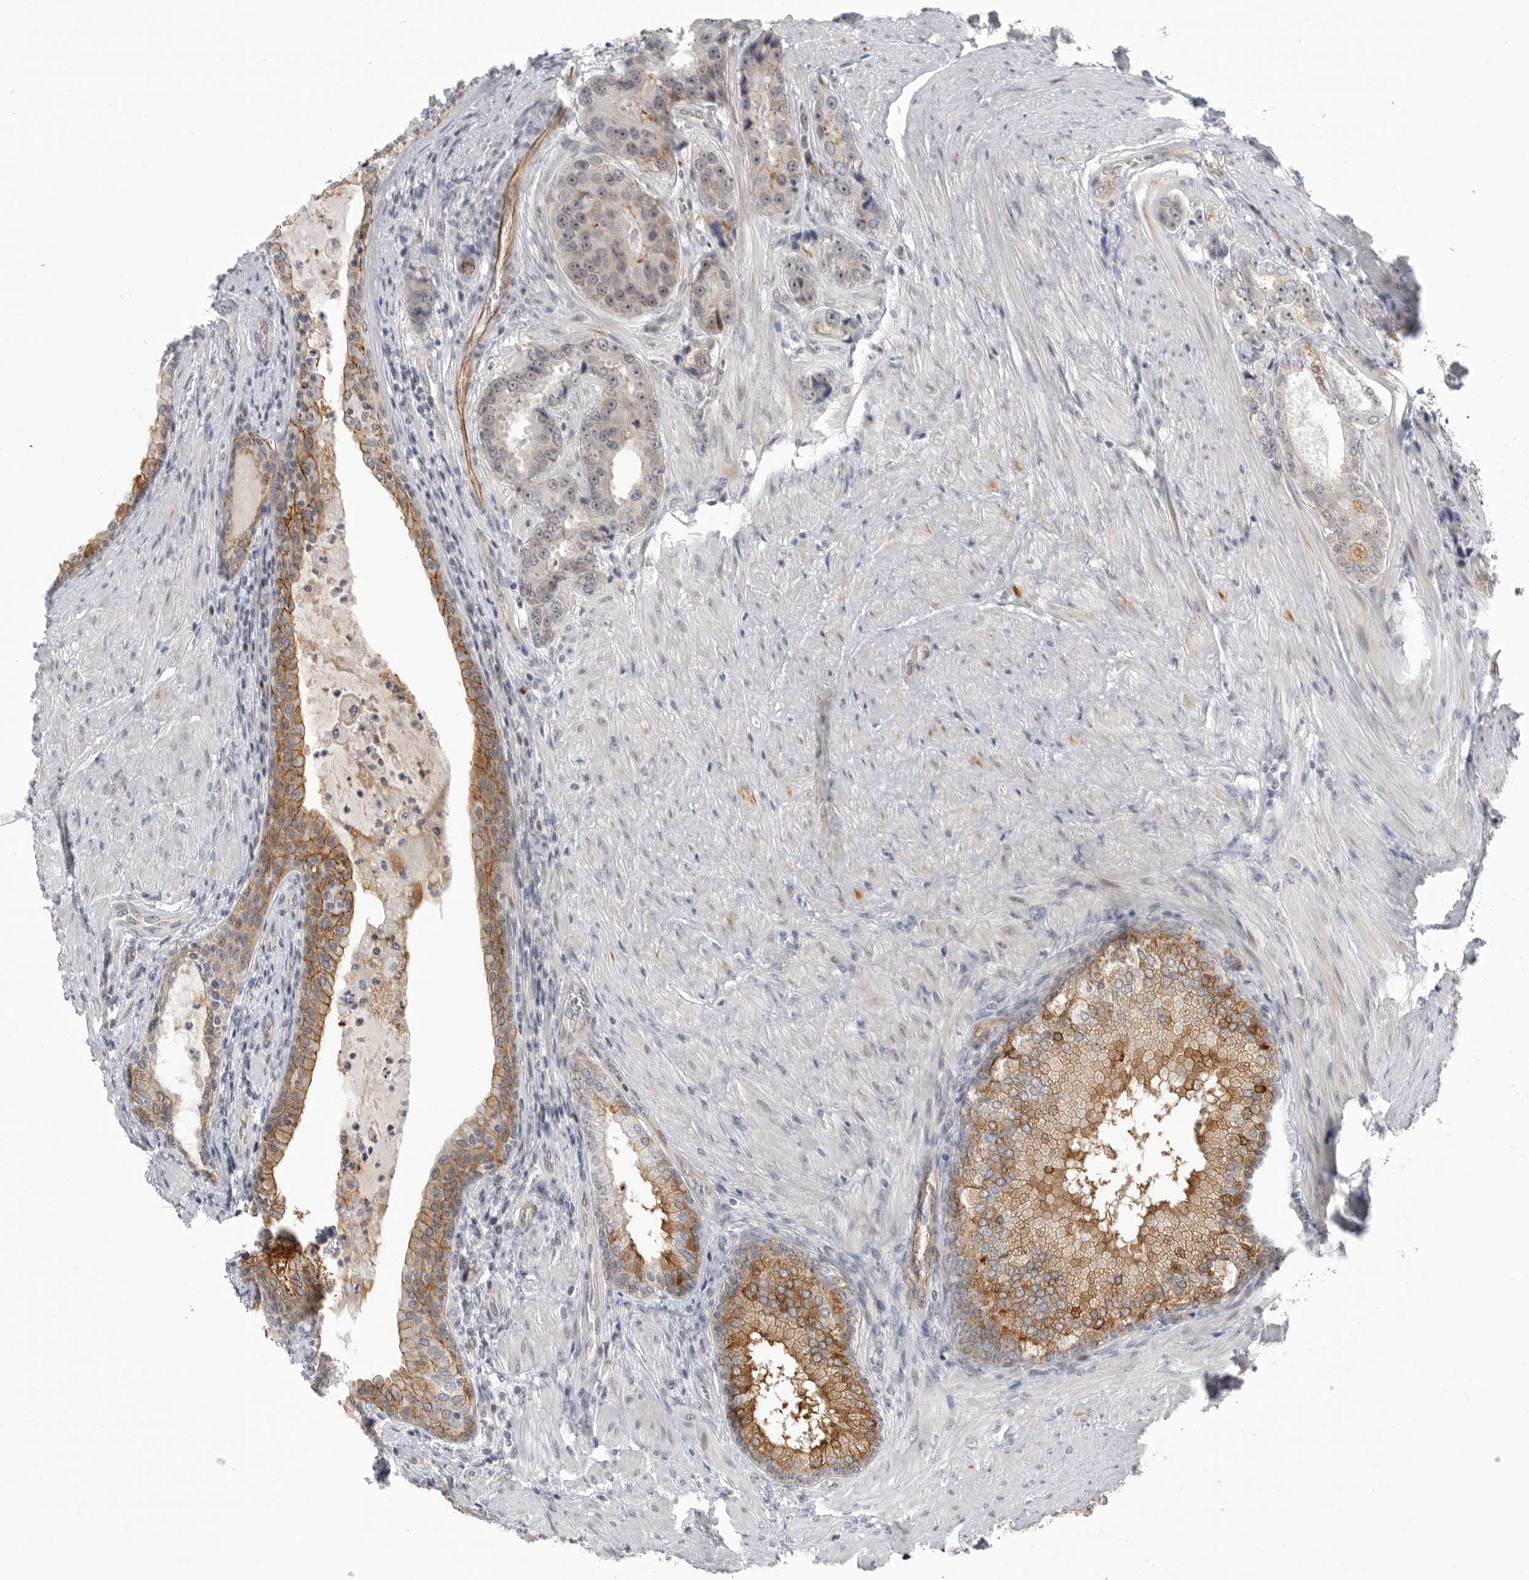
{"staining": {"intensity": "moderate", "quantity": "25%-75%", "location": "cytoplasmic/membranous"}, "tissue": "prostate cancer", "cell_type": "Tumor cells", "image_type": "cancer", "snomed": [{"axis": "morphology", "description": "Adenocarcinoma, High grade"}, {"axis": "topography", "description": "Prostate"}], "caption": "Prostate high-grade adenocarcinoma tissue reveals moderate cytoplasmic/membranous positivity in about 25%-75% of tumor cells (DAB (3,3'-diaminobenzidine) IHC, brown staining for protein, blue staining for nuclei).", "gene": "CEP295NL", "patient": {"sex": "male", "age": 60}}